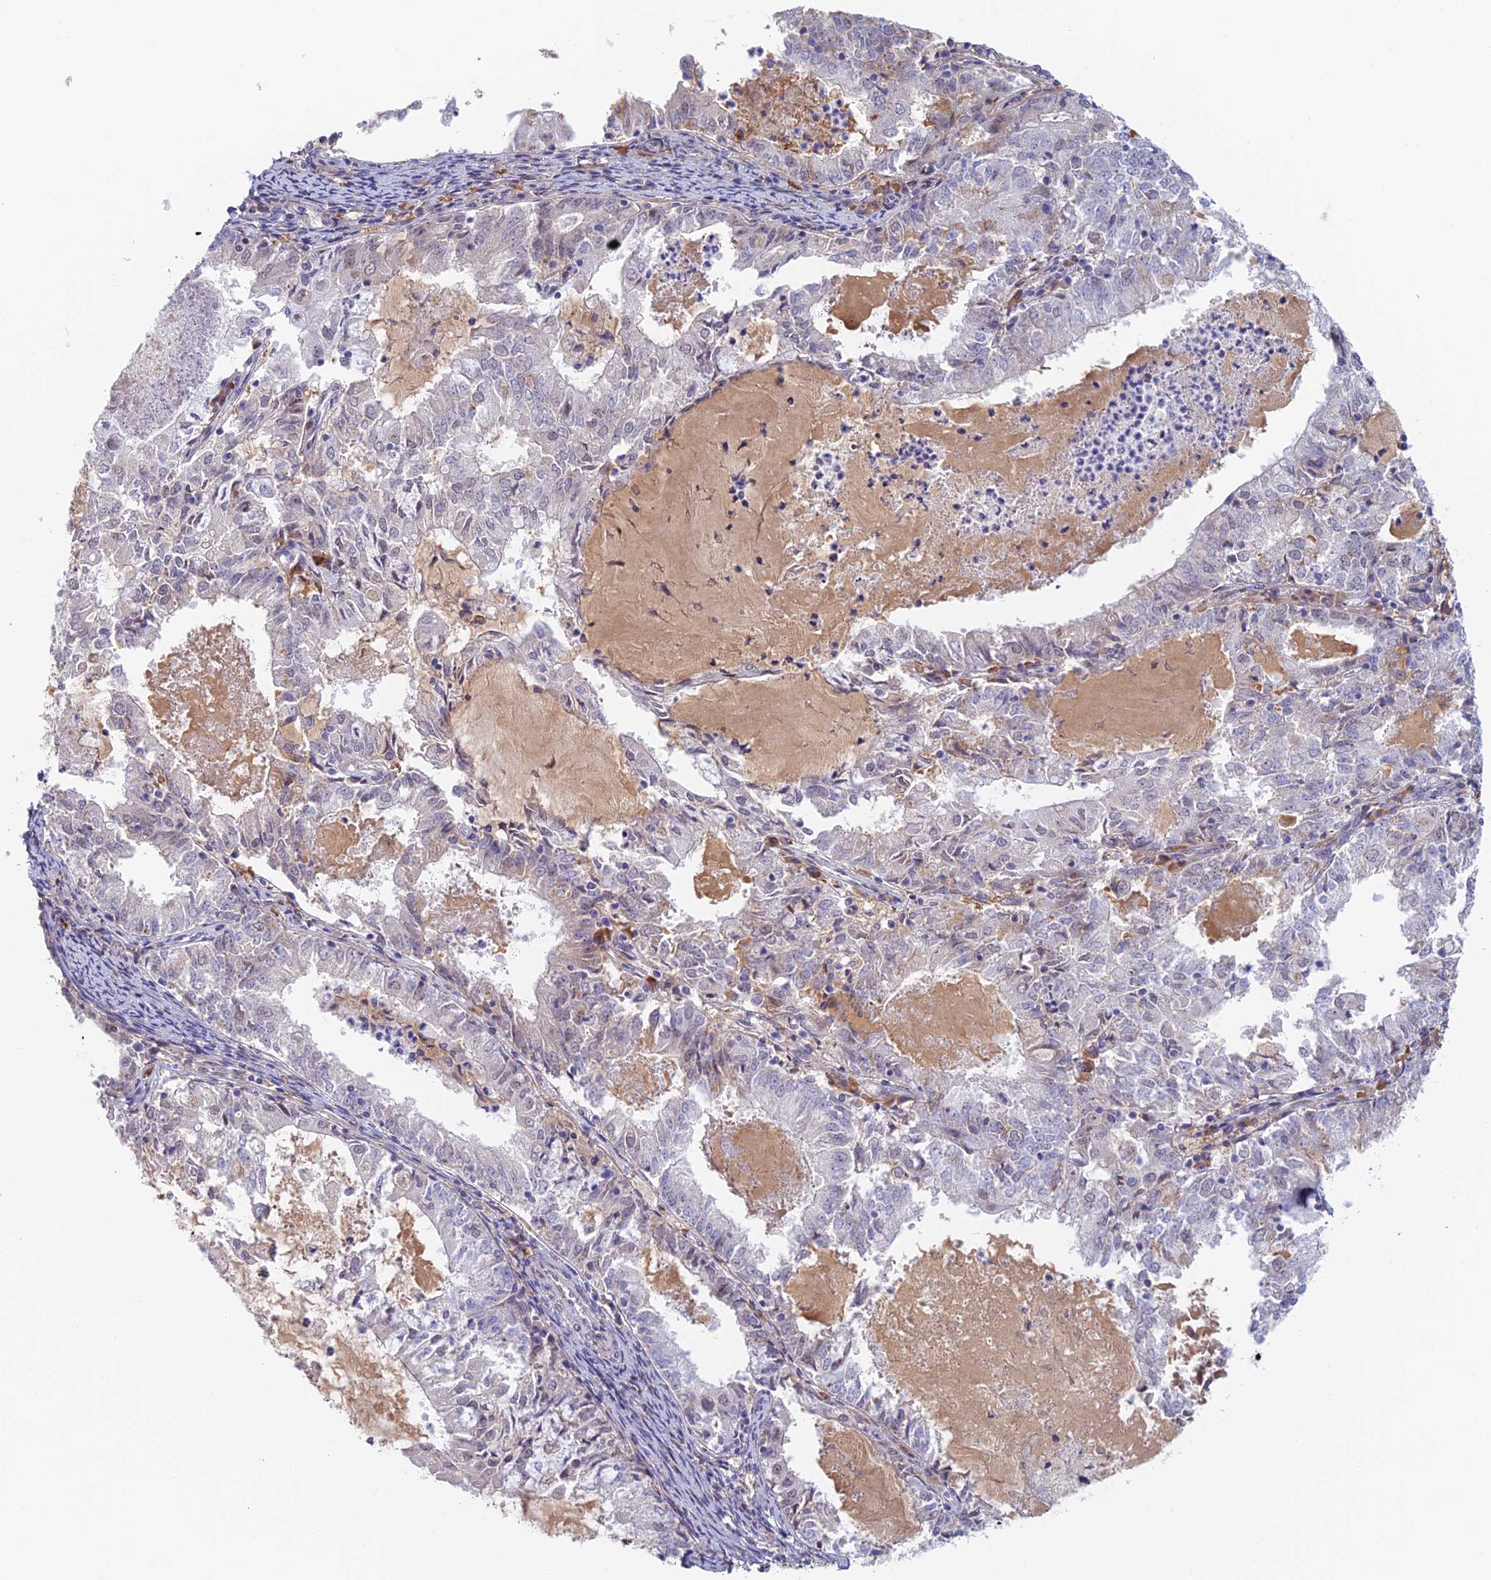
{"staining": {"intensity": "weak", "quantity": "<25%", "location": "nuclear"}, "tissue": "endometrial cancer", "cell_type": "Tumor cells", "image_type": "cancer", "snomed": [{"axis": "morphology", "description": "Adenocarcinoma, NOS"}, {"axis": "topography", "description": "Endometrium"}], "caption": "Endometrial cancer was stained to show a protein in brown. There is no significant positivity in tumor cells.", "gene": "ZUP1", "patient": {"sex": "female", "age": 57}}